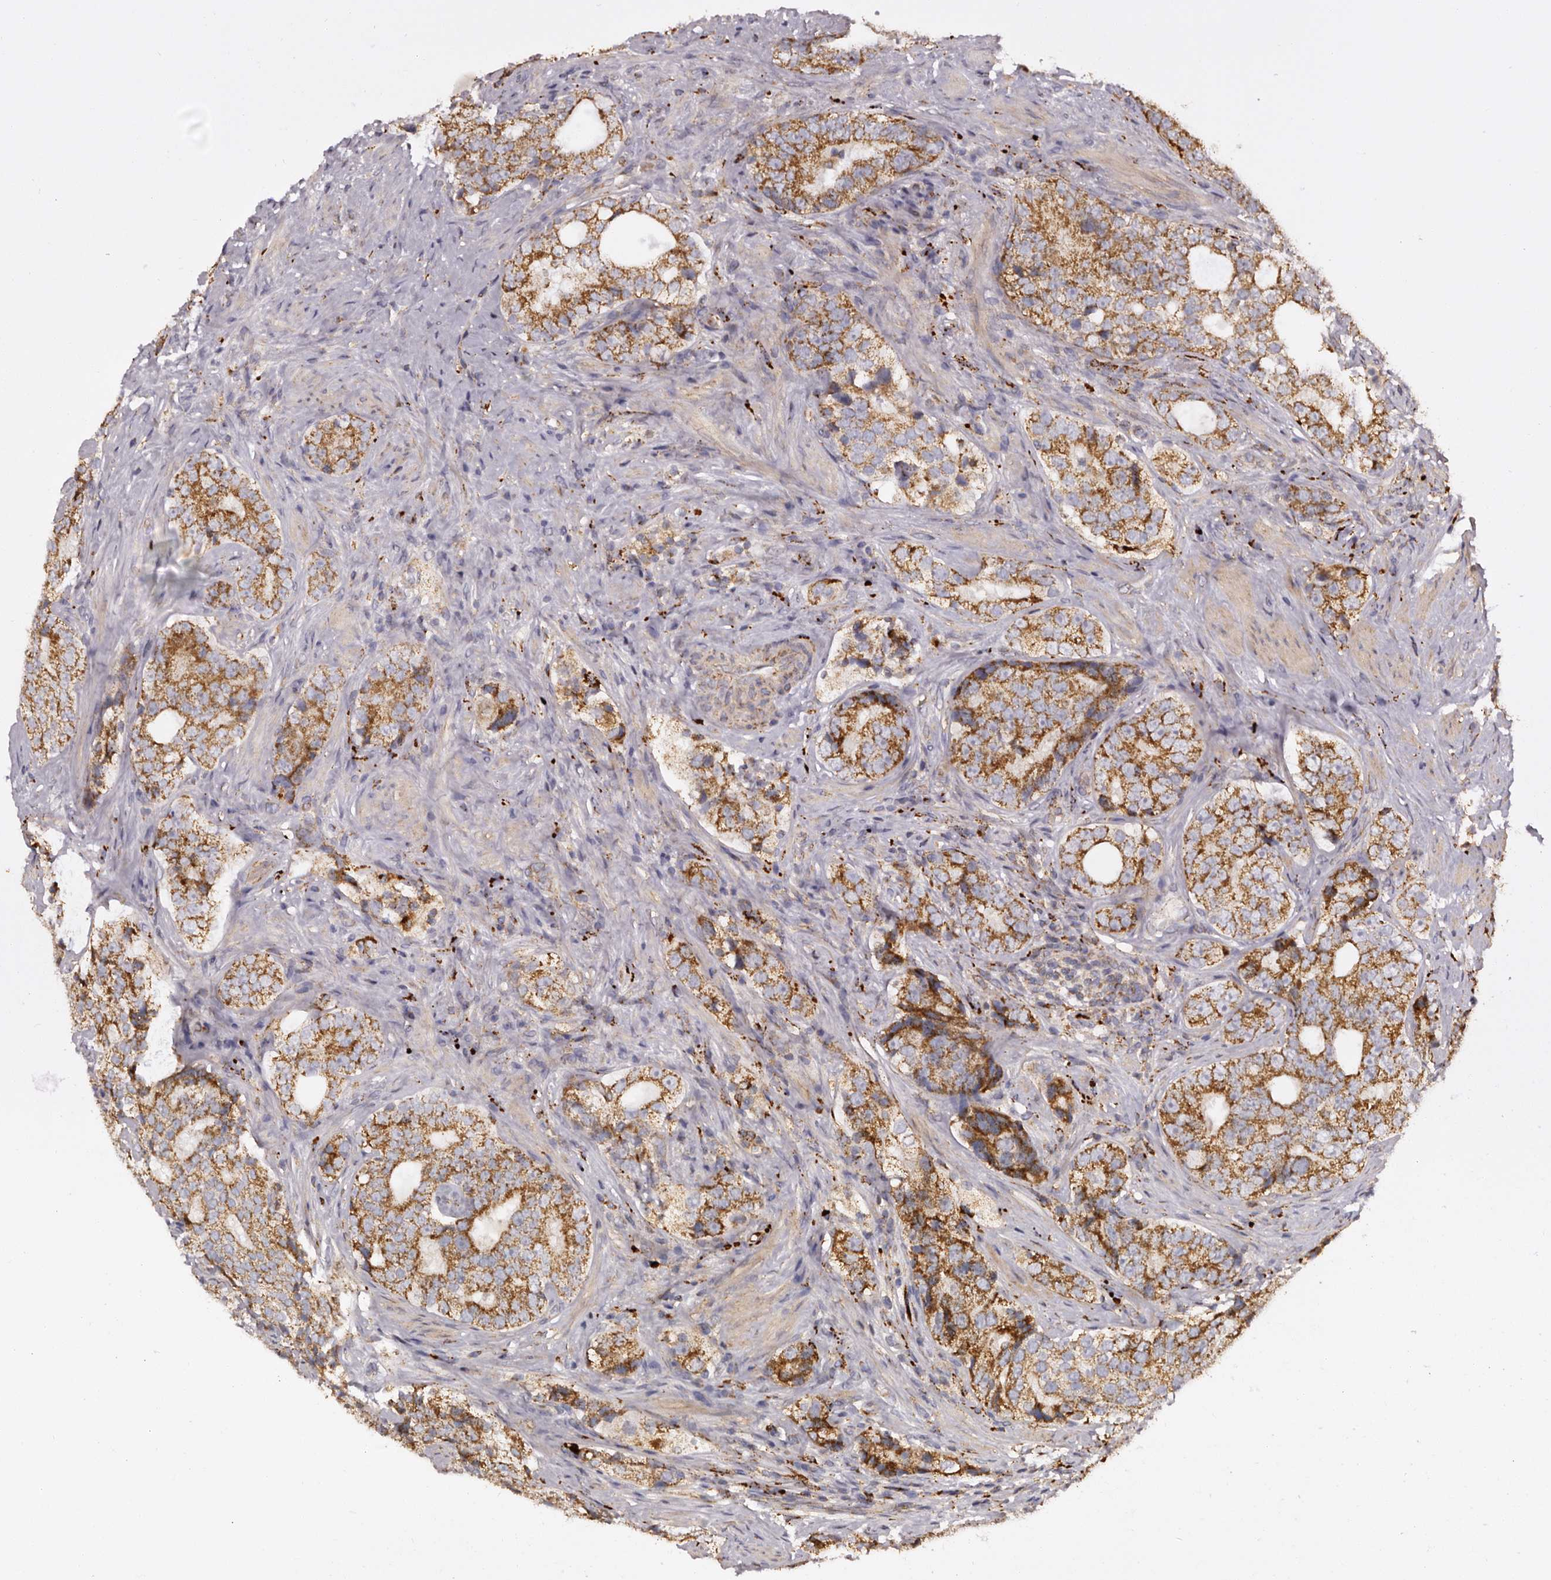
{"staining": {"intensity": "strong", "quantity": ">75%", "location": "cytoplasmic/membranous"}, "tissue": "prostate cancer", "cell_type": "Tumor cells", "image_type": "cancer", "snomed": [{"axis": "morphology", "description": "Adenocarcinoma, High grade"}, {"axis": "topography", "description": "Prostate"}], "caption": "Protein staining by immunohistochemistry exhibits strong cytoplasmic/membranous staining in approximately >75% of tumor cells in prostate cancer (adenocarcinoma (high-grade)). The protein of interest is shown in brown color, while the nuclei are stained blue.", "gene": "MECR", "patient": {"sex": "male", "age": 56}}